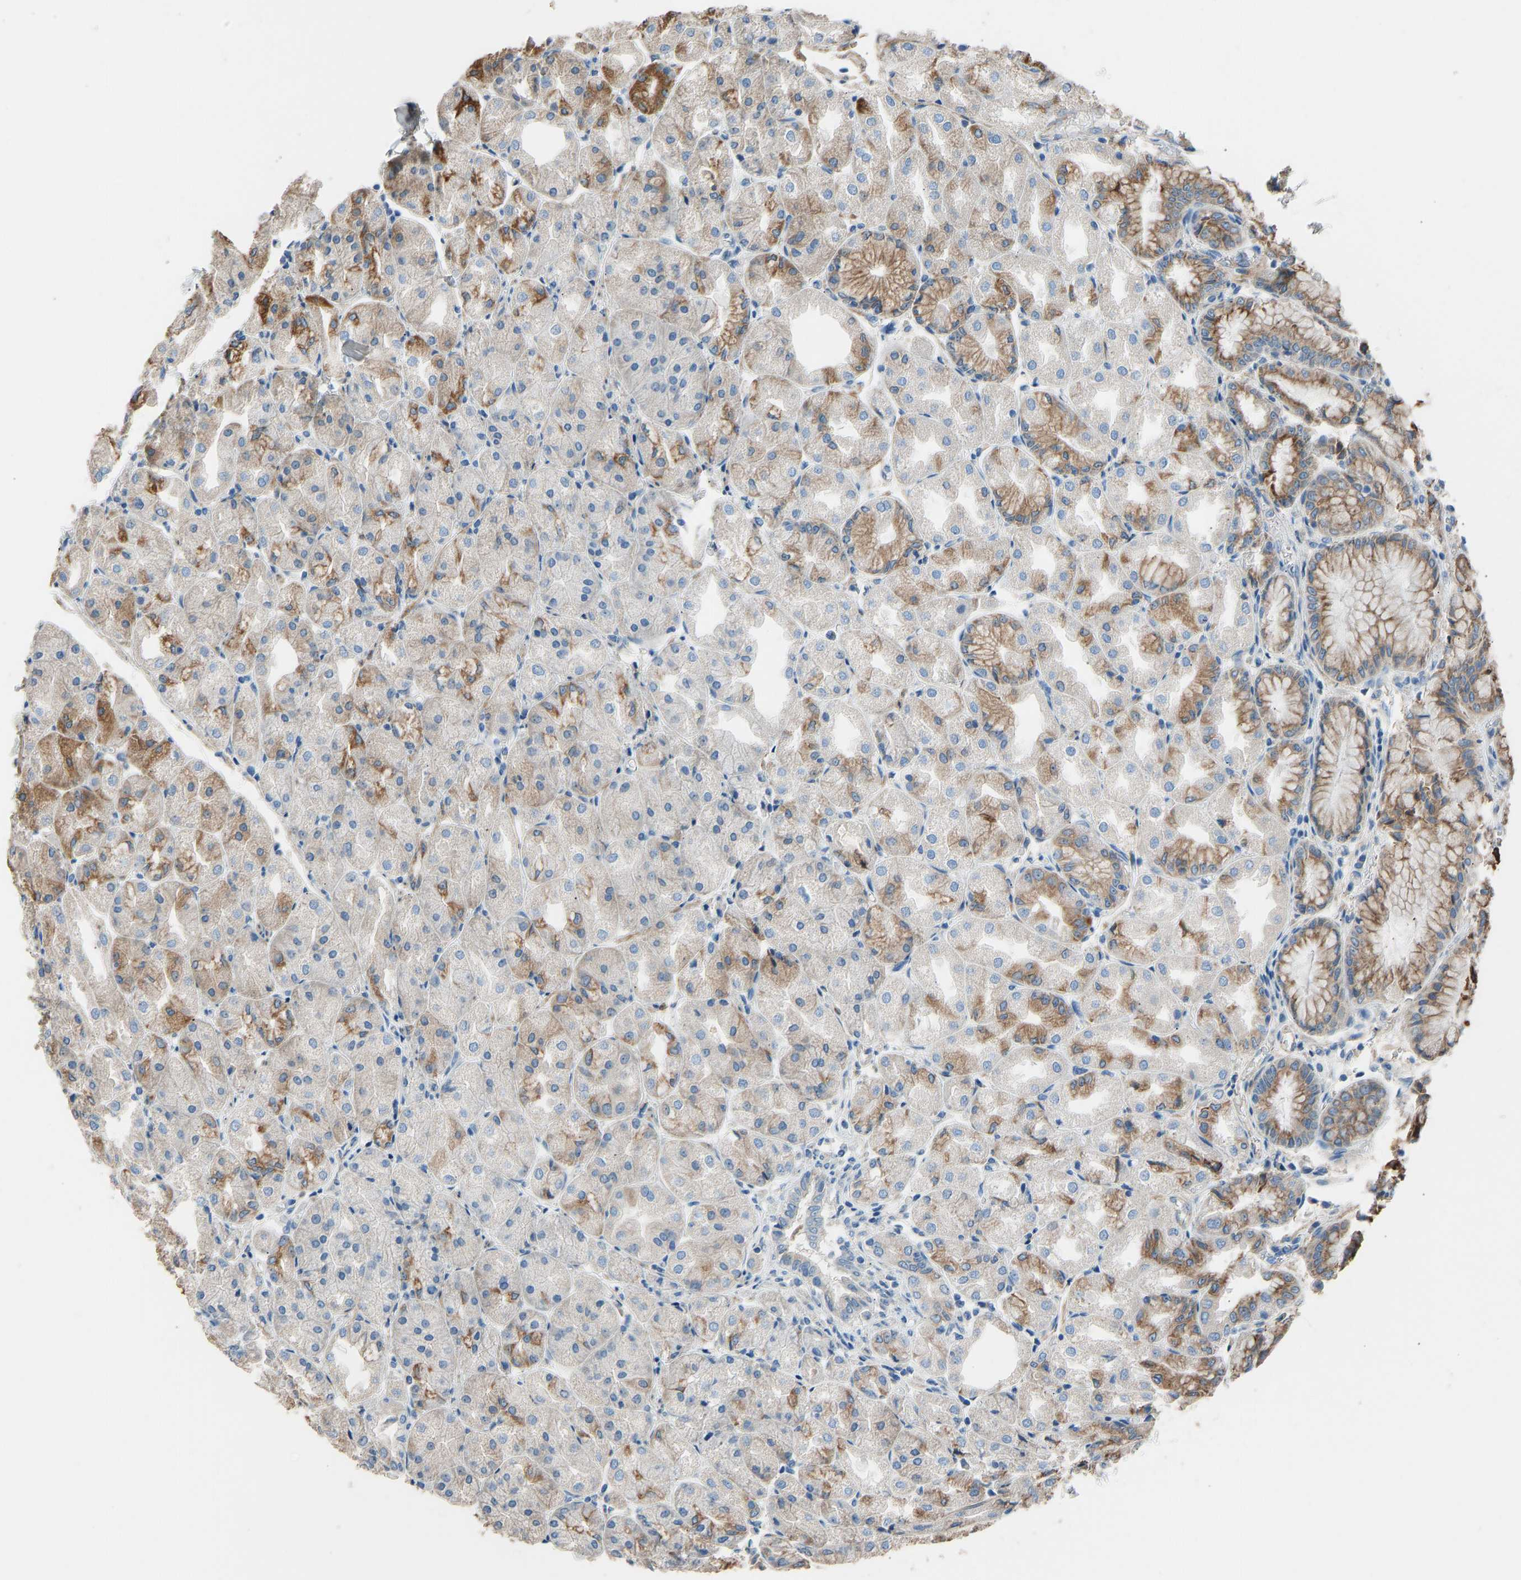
{"staining": {"intensity": "moderate", "quantity": "25%-75%", "location": "cytoplasmic/membranous"}, "tissue": "stomach", "cell_type": "Glandular cells", "image_type": "normal", "snomed": [{"axis": "morphology", "description": "Normal tissue, NOS"}, {"axis": "topography", "description": "Stomach, upper"}], "caption": "The photomicrograph reveals staining of normal stomach, revealing moderate cytoplasmic/membranous protein positivity (brown color) within glandular cells. The staining was performed using DAB, with brown indicating positive protein expression. Nuclei are stained blue with hematoxylin.", "gene": "TGFBR3", "patient": {"sex": "male", "age": 72}}